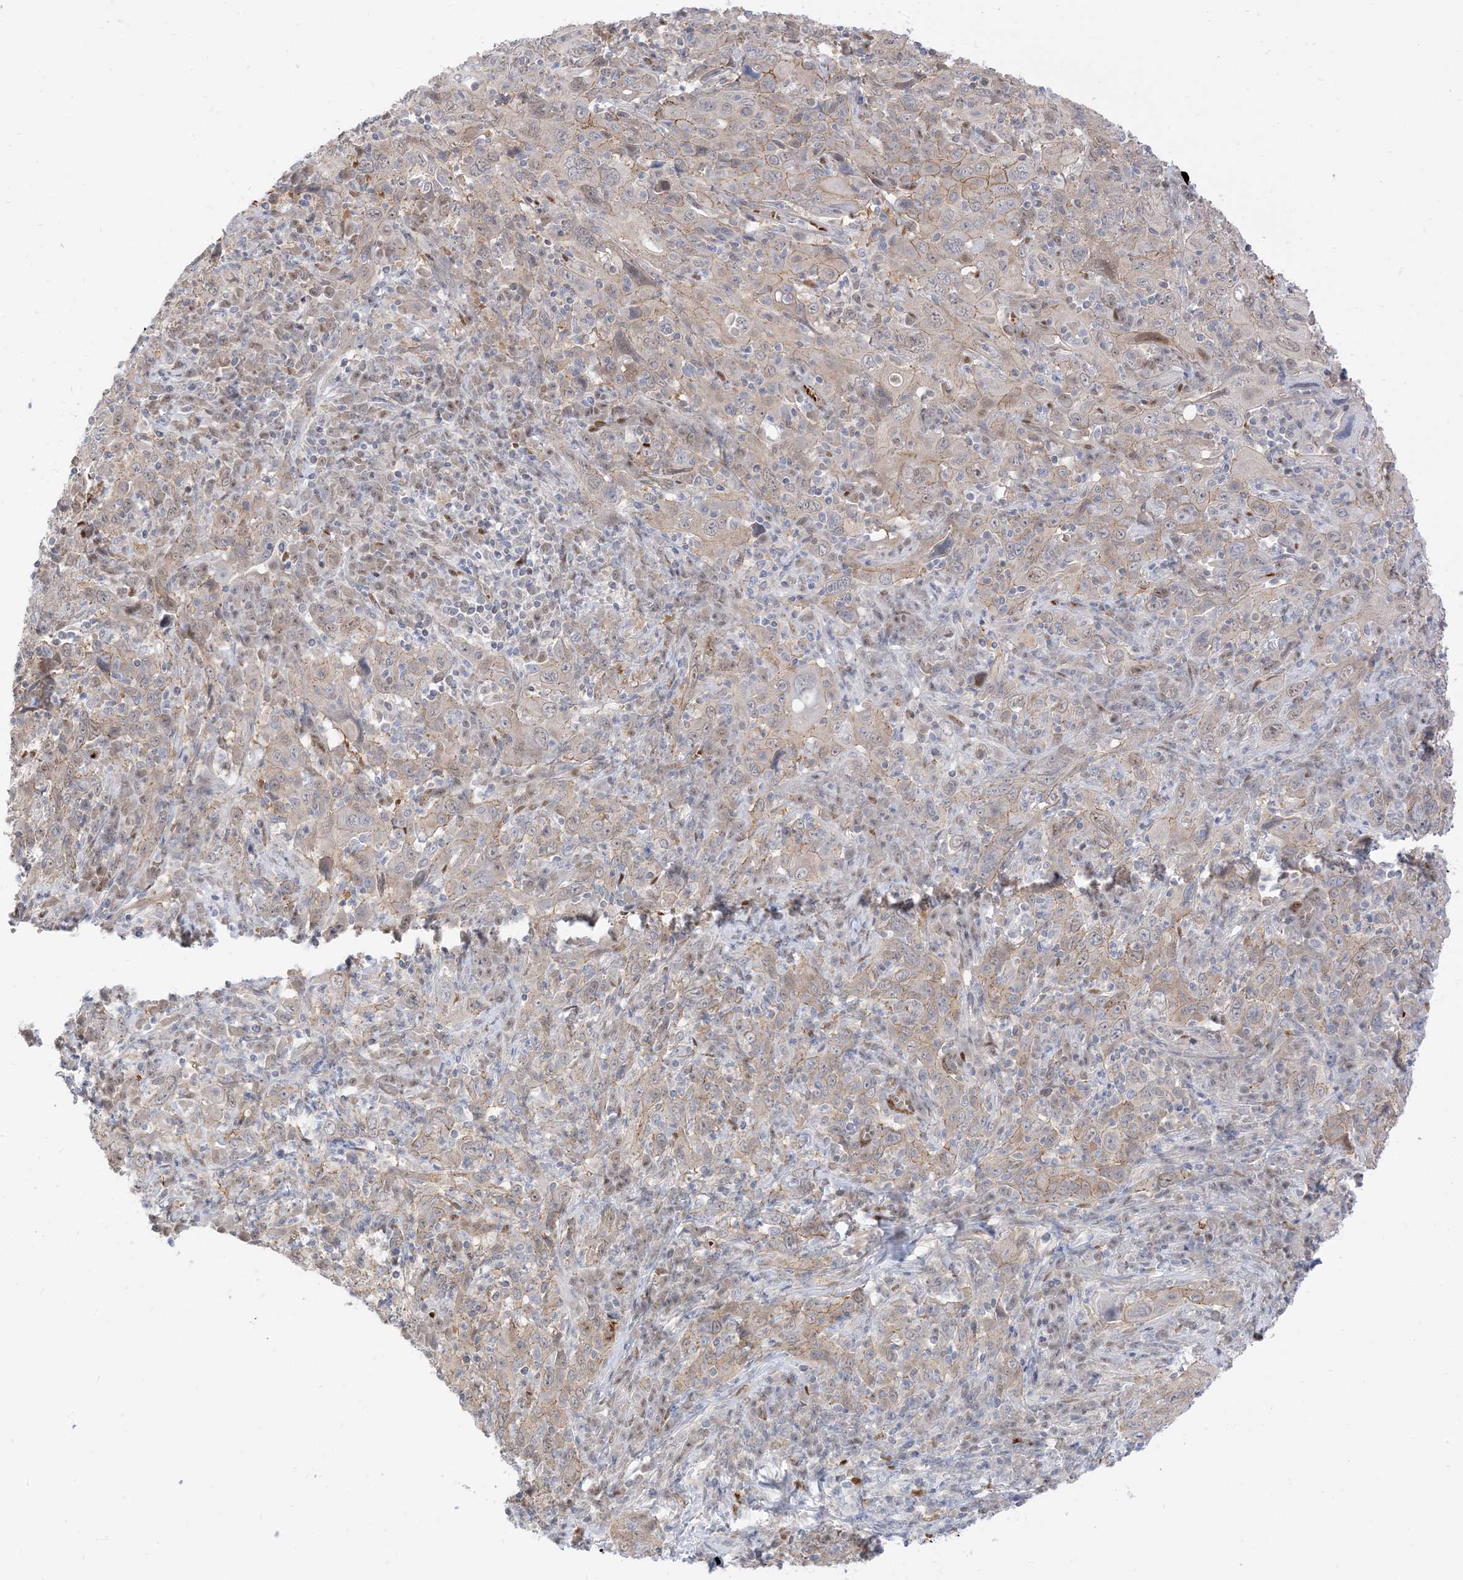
{"staining": {"intensity": "weak", "quantity": "25%-75%", "location": "cytoplasmic/membranous"}, "tissue": "cervical cancer", "cell_type": "Tumor cells", "image_type": "cancer", "snomed": [{"axis": "morphology", "description": "Squamous cell carcinoma, NOS"}, {"axis": "topography", "description": "Cervix"}], "caption": "A brown stain labels weak cytoplasmic/membranous expression of a protein in squamous cell carcinoma (cervical) tumor cells. The protein of interest is shown in brown color, while the nuclei are stained blue.", "gene": "RIN1", "patient": {"sex": "female", "age": 46}}